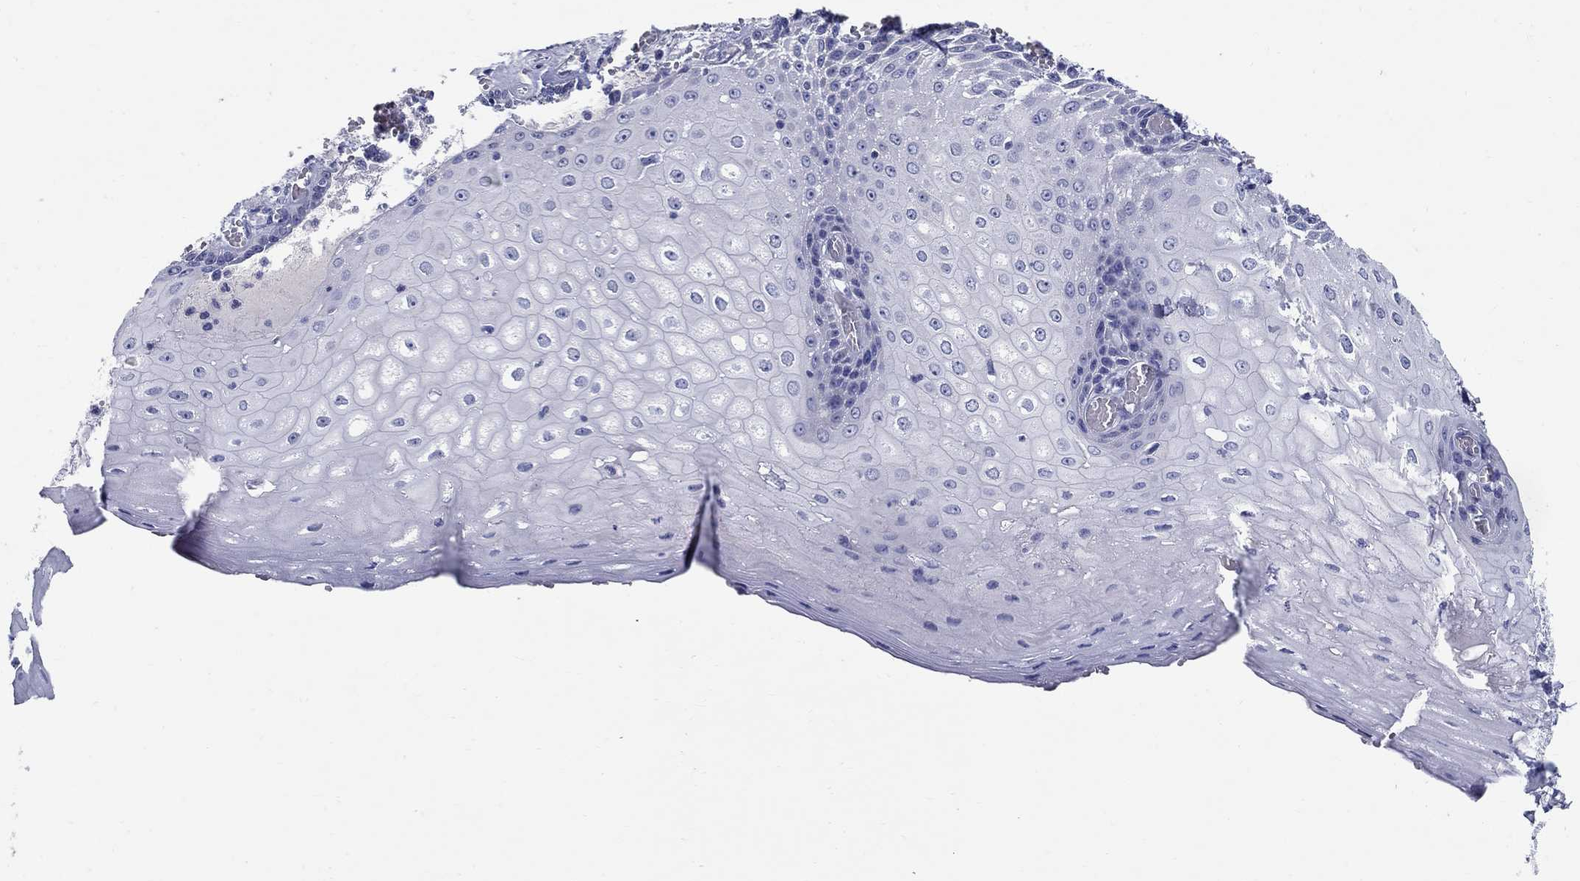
{"staining": {"intensity": "negative", "quantity": "none", "location": "none"}, "tissue": "esophagus", "cell_type": "Squamous epithelial cells", "image_type": "normal", "snomed": [{"axis": "morphology", "description": "Normal tissue, NOS"}, {"axis": "topography", "description": "Esophagus"}], "caption": "Immunohistochemistry (IHC) photomicrograph of benign human esophagus stained for a protein (brown), which exhibits no expression in squamous epithelial cells. The staining is performed using DAB brown chromogen with nuclei counter-stained in using hematoxylin.", "gene": "CRYGA", "patient": {"sex": "male", "age": 58}}